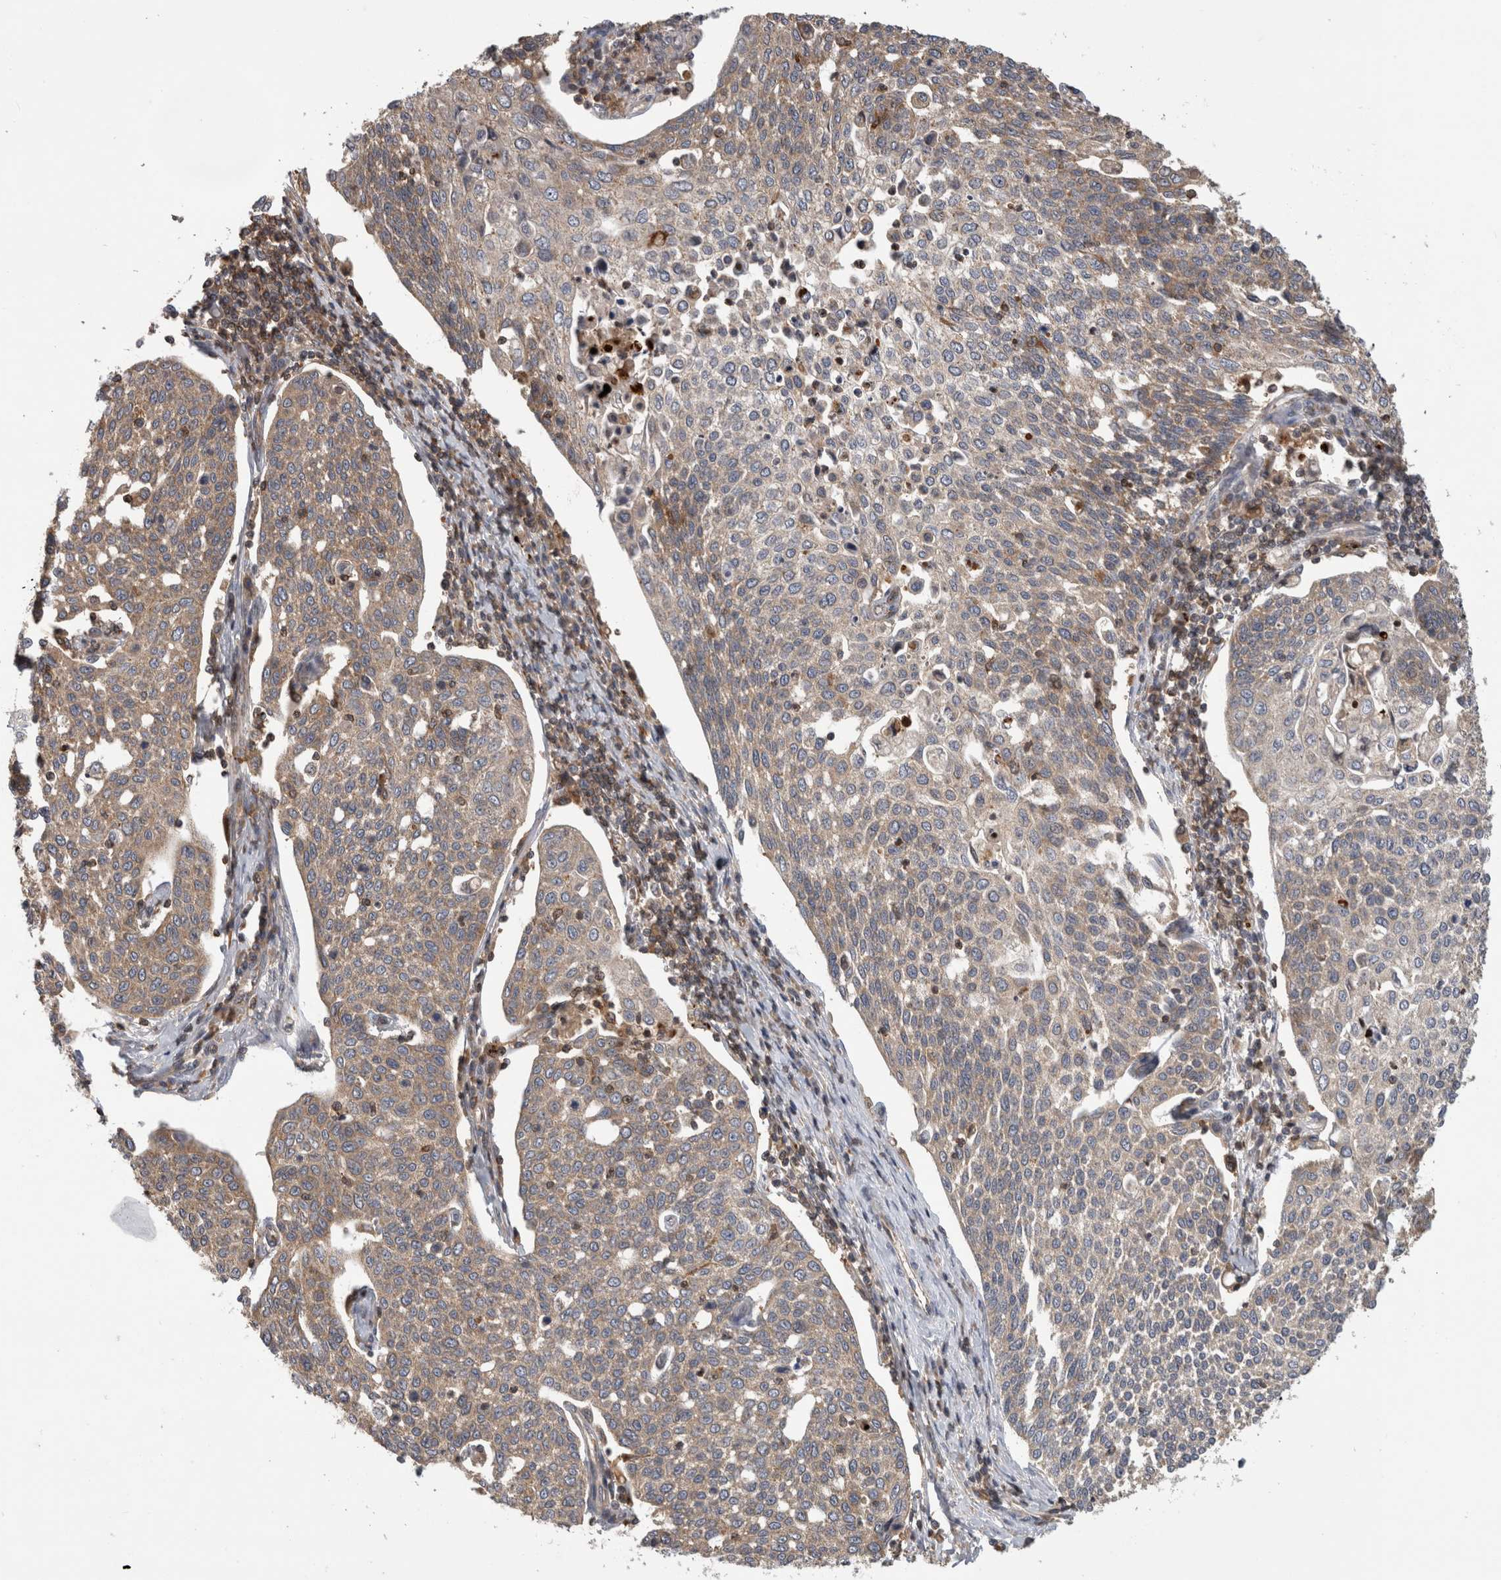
{"staining": {"intensity": "weak", "quantity": ">75%", "location": "cytoplasmic/membranous"}, "tissue": "cervical cancer", "cell_type": "Tumor cells", "image_type": "cancer", "snomed": [{"axis": "morphology", "description": "Squamous cell carcinoma, NOS"}, {"axis": "topography", "description": "Cervix"}], "caption": "Weak cytoplasmic/membranous positivity for a protein is appreciated in approximately >75% of tumor cells of cervical squamous cell carcinoma using IHC.", "gene": "GRIK2", "patient": {"sex": "female", "age": 34}}